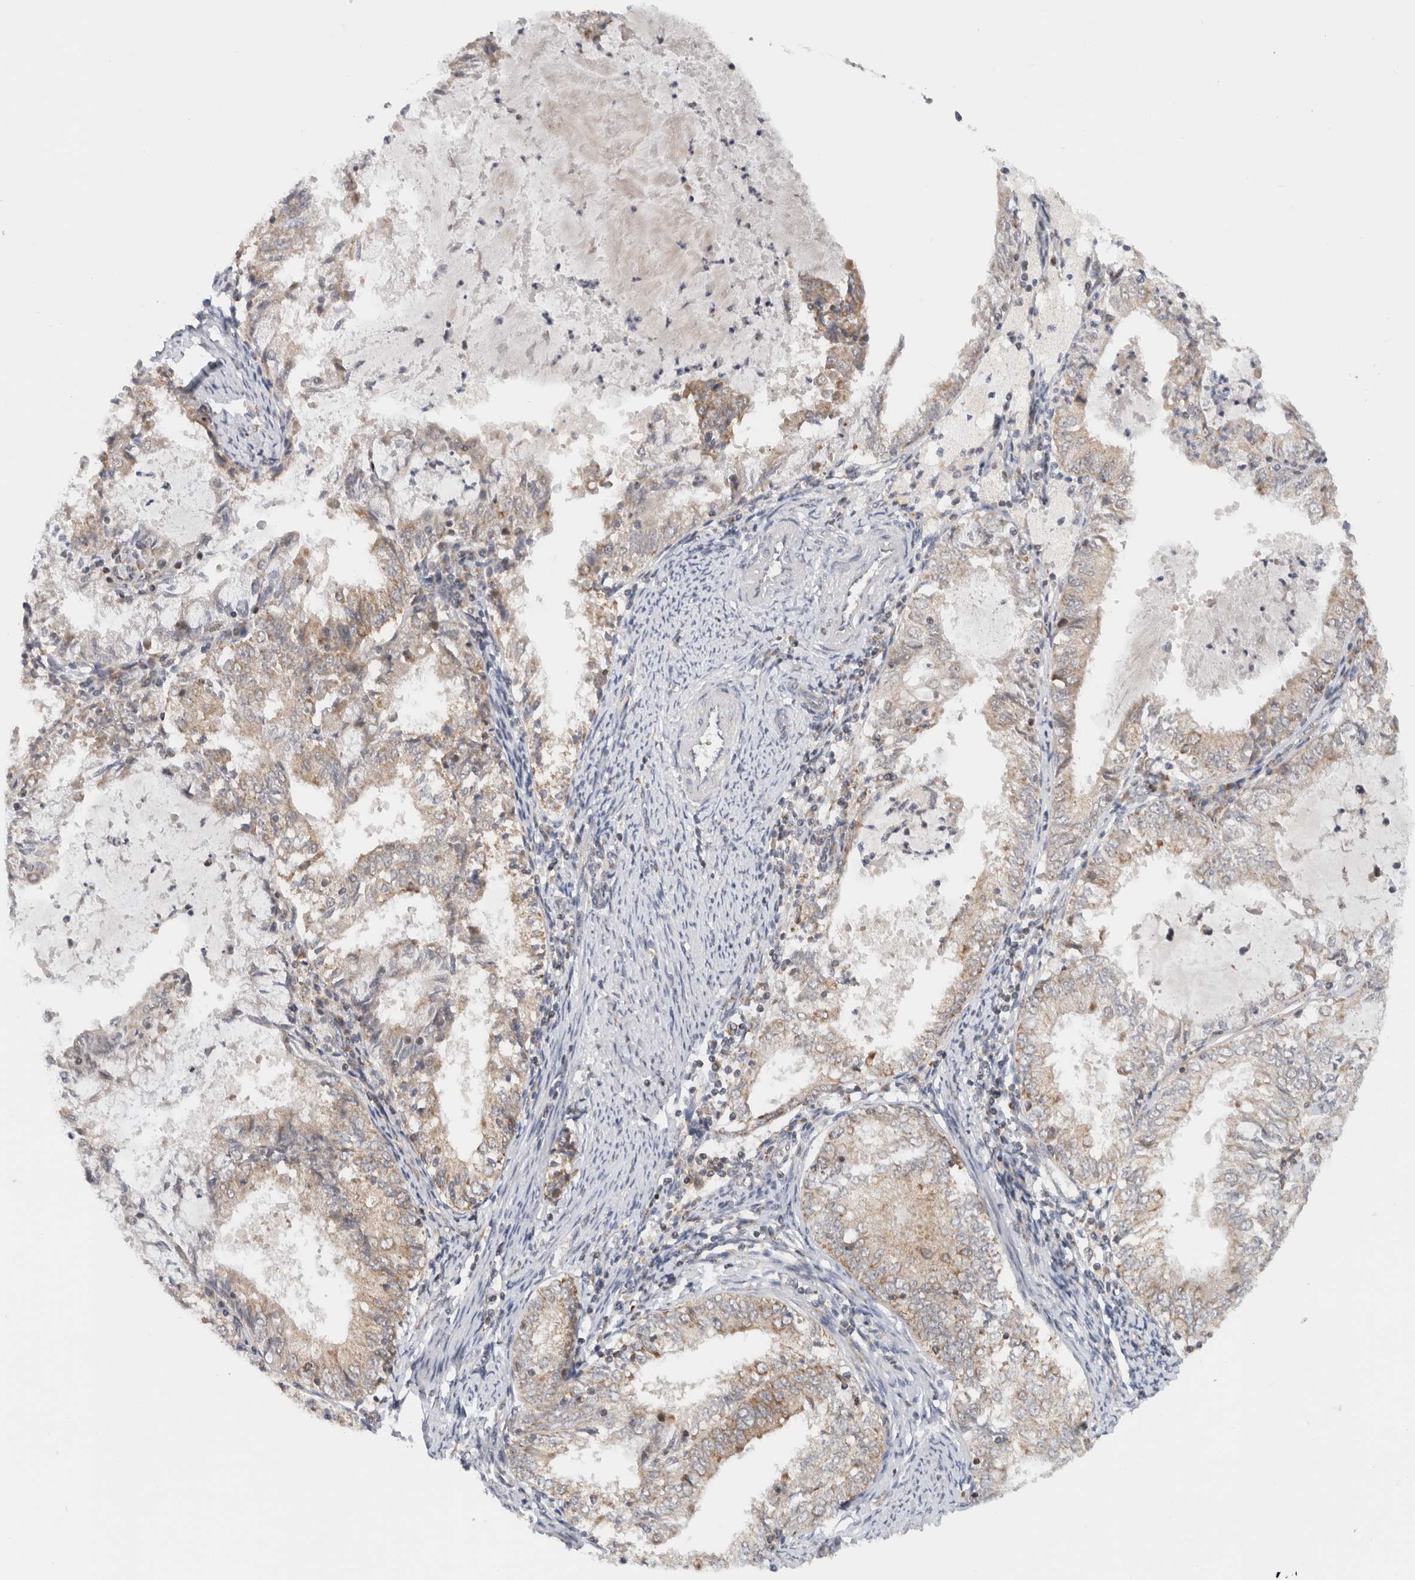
{"staining": {"intensity": "weak", "quantity": "<25%", "location": "cytoplasmic/membranous"}, "tissue": "endometrial cancer", "cell_type": "Tumor cells", "image_type": "cancer", "snomed": [{"axis": "morphology", "description": "Adenocarcinoma, NOS"}, {"axis": "topography", "description": "Endometrium"}], "caption": "This is an IHC micrograph of endometrial cancer. There is no staining in tumor cells.", "gene": "CMC2", "patient": {"sex": "female", "age": 57}}